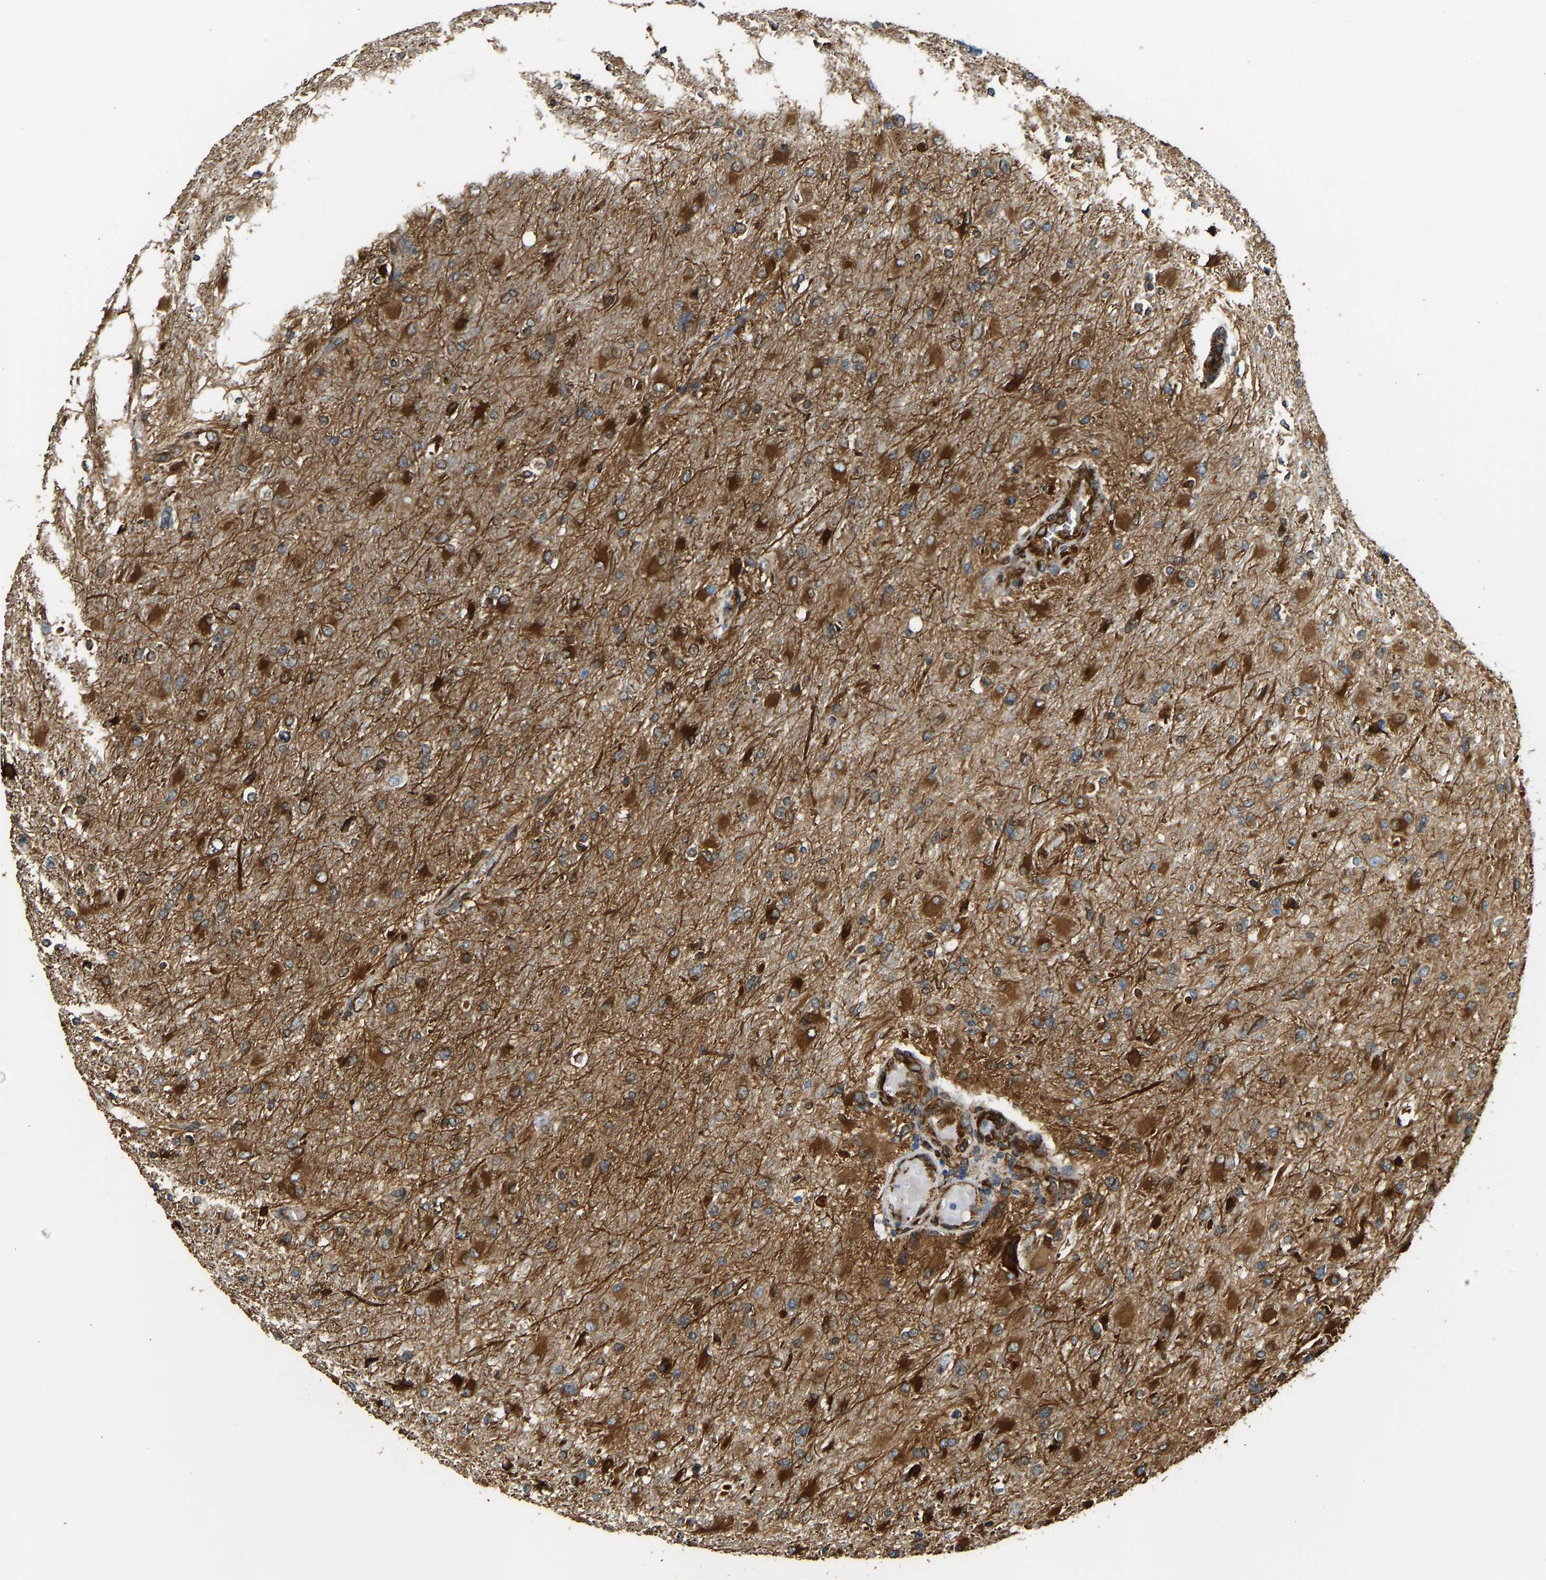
{"staining": {"intensity": "strong", "quantity": ">75%", "location": "cytoplasmic/membranous"}, "tissue": "glioma", "cell_type": "Tumor cells", "image_type": "cancer", "snomed": [{"axis": "morphology", "description": "Glioma, malignant, High grade"}, {"axis": "topography", "description": "Cerebral cortex"}], "caption": "Immunohistochemistry micrograph of glioma stained for a protein (brown), which shows high levels of strong cytoplasmic/membranous positivity in approximately >75% of tumor cells.", "gene": "BEX3", "patient": {"sex": "female", "age": 36}}